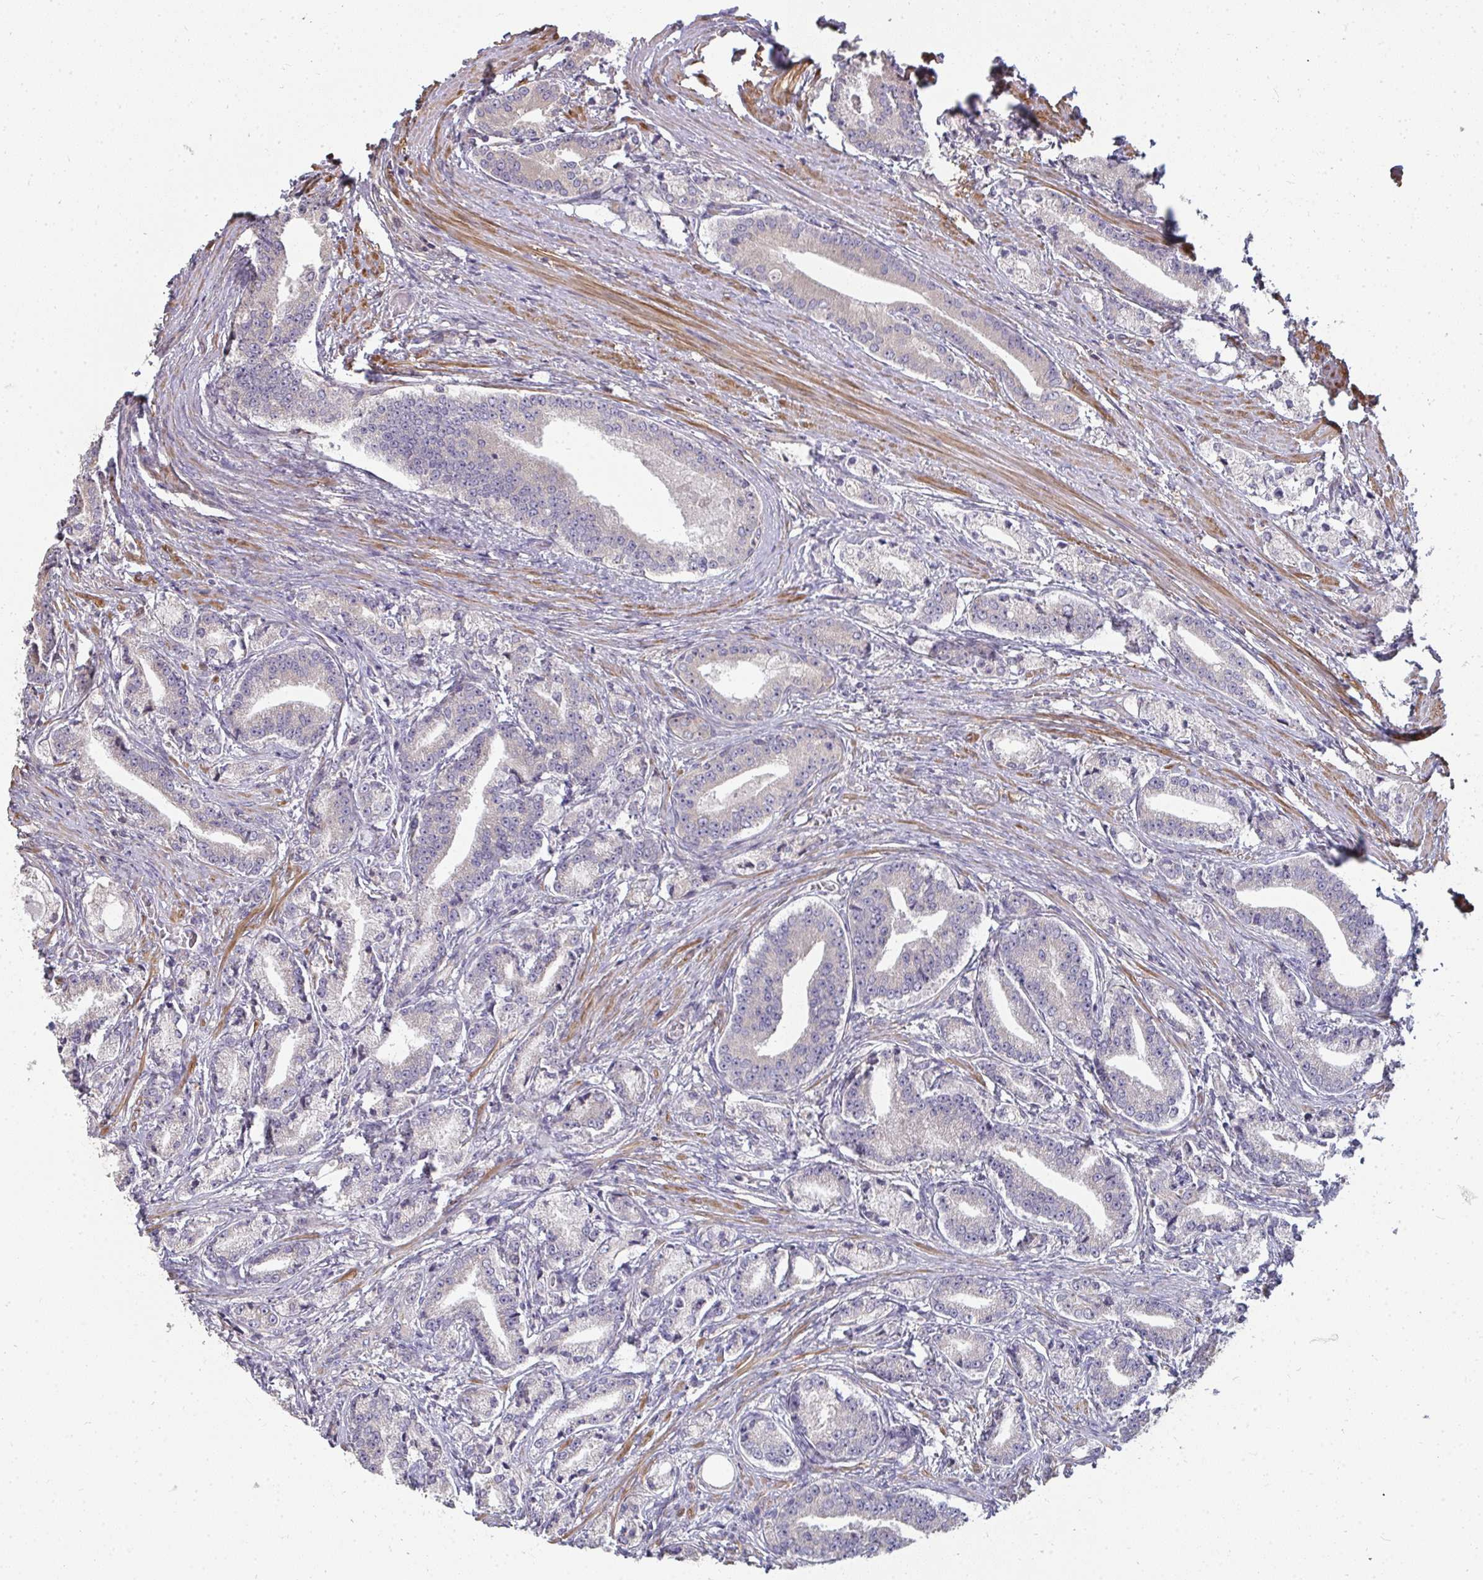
{"staining": {"intensity": "negative", "quantity": "none", "location": "none"}, "tissue": "prostate cancer", "cell_type": "Tumor cells", "image_type": "cancer", "snomed": [{"axis": "morphology", "description": "Adenocarcinoma, High grade"}, {"axis": "topography", "description": "Prostate and seminal vesicle, NOS"}], "caption": "A high-resolution image shows IHC staining of prostate adenocarcinoma (high-grade), which shows no significant staining in tumor cells.", "gene": "ZFYVE28", "patient": {"sex": "male", "age": 61}}